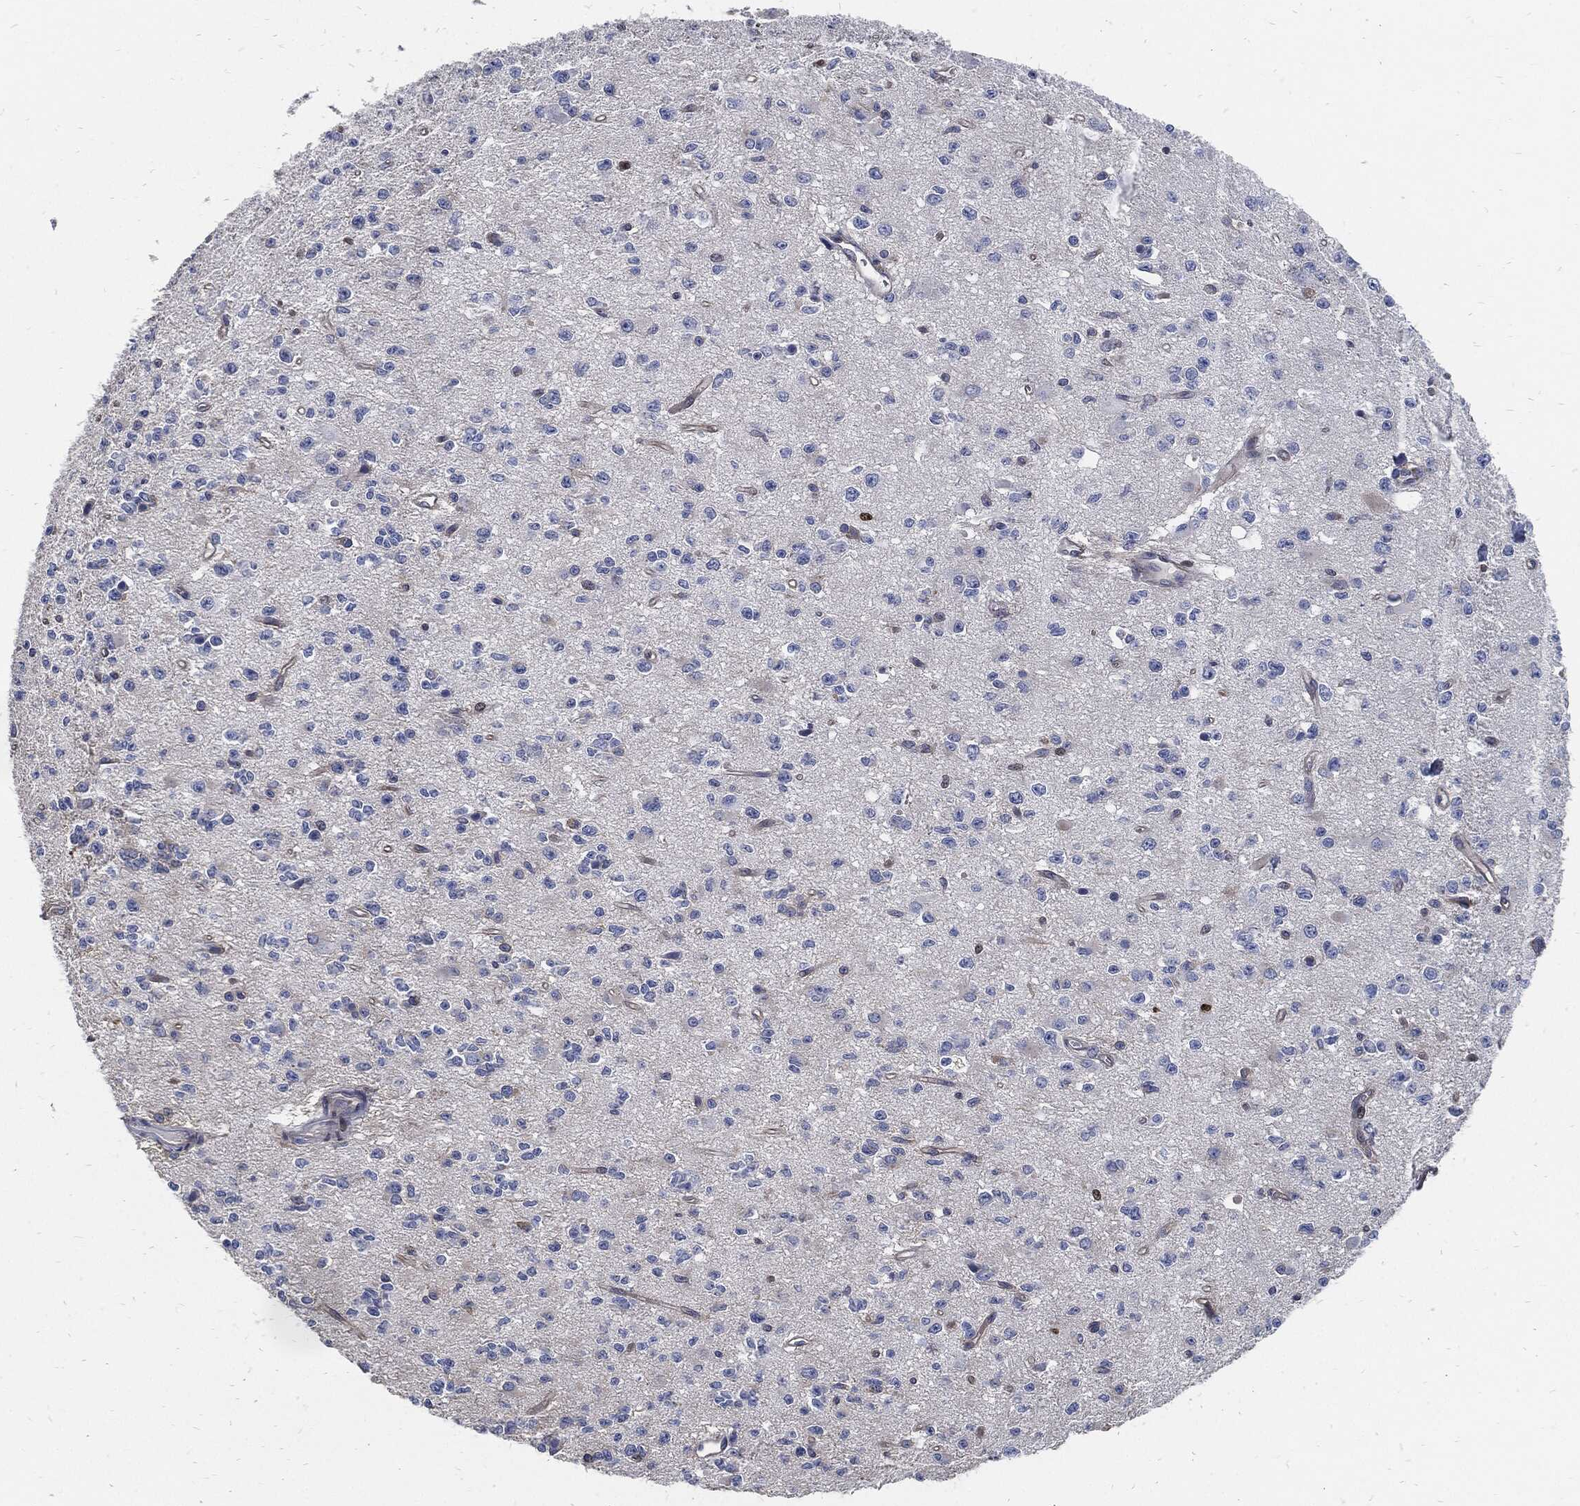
{"staining": {"intensity": "negative", "quantity": "none", "location": "none"}, "tissue": "glioma", "cell_type": "Tumor cells", "image_type": "cancer", "snomed": [{"axis": "morphology", "description": "Glioma, malignant, Low grade"}, {"axis": "topography", "description": "Brain"}], "caption": "IHC image of glioma stained for a protein (brown), which shows no positivity in tumor cells.", "gene": "MKI67", "patient": {"sex": "female", "age": 45}}